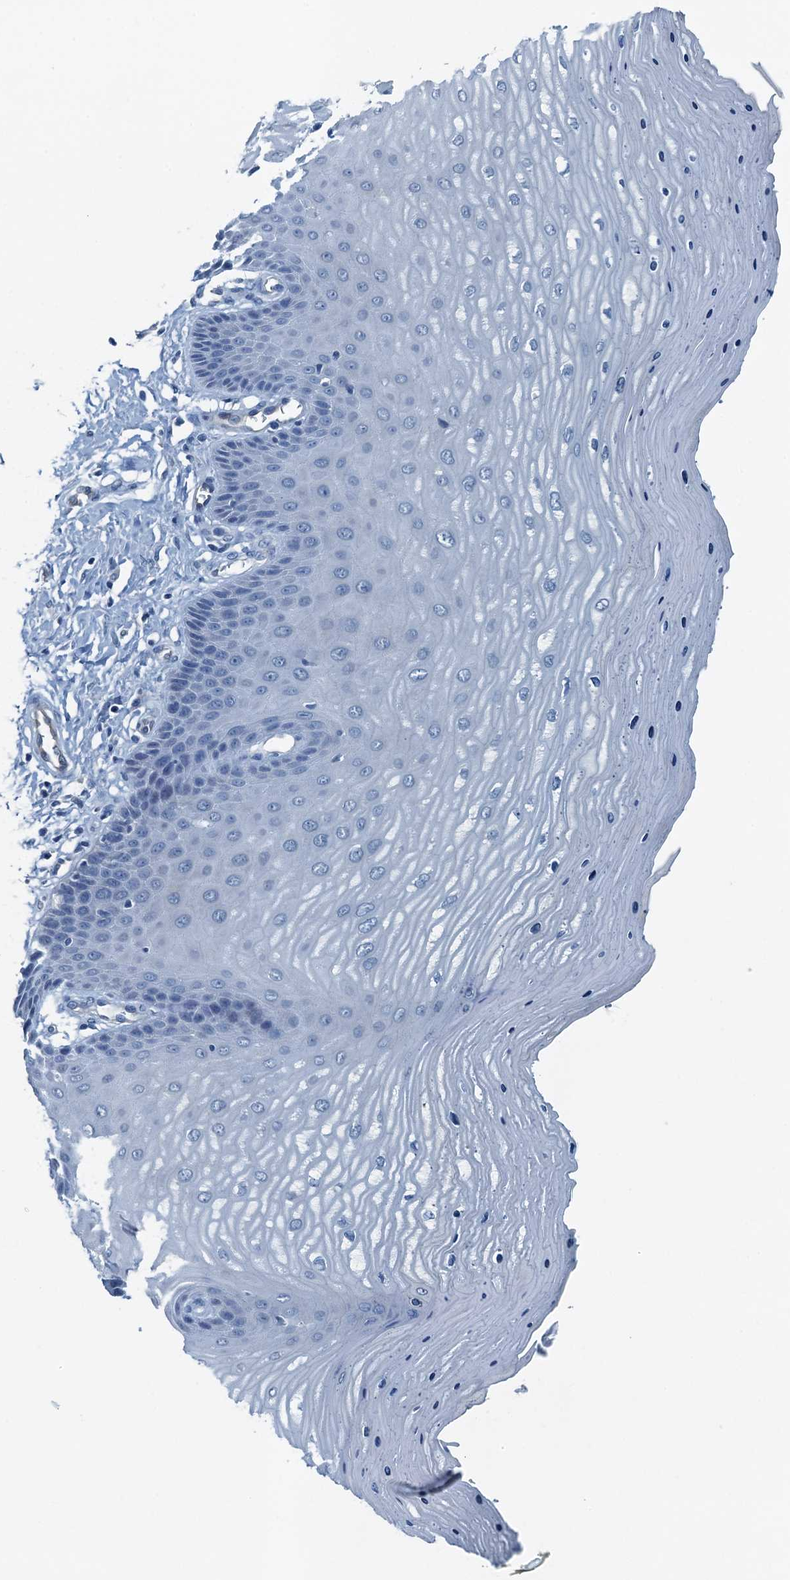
{"staining": {"intensity": "negative", "quantity": "none", "location": "none"}, "tissue": "cervix", "cell_type": "Glandular cells", "image_type": "normal", "snomed": [{"axis": "morphology", "description": "Normal tissue, NOS"}, {"axis": "topography", "description": "Cervix"}], "caption": "Immunohistochemistry of normal cervix shows no expression in glandular cells. Brightfield microscopy of immunohistochemistry stained with DAB (3,3'-diaminobenzidine) (brown) and hematoxylin (blue), captured at high magnification.", "gene": "GFOD2", "patient": {"sex": "female", "age": 55}}